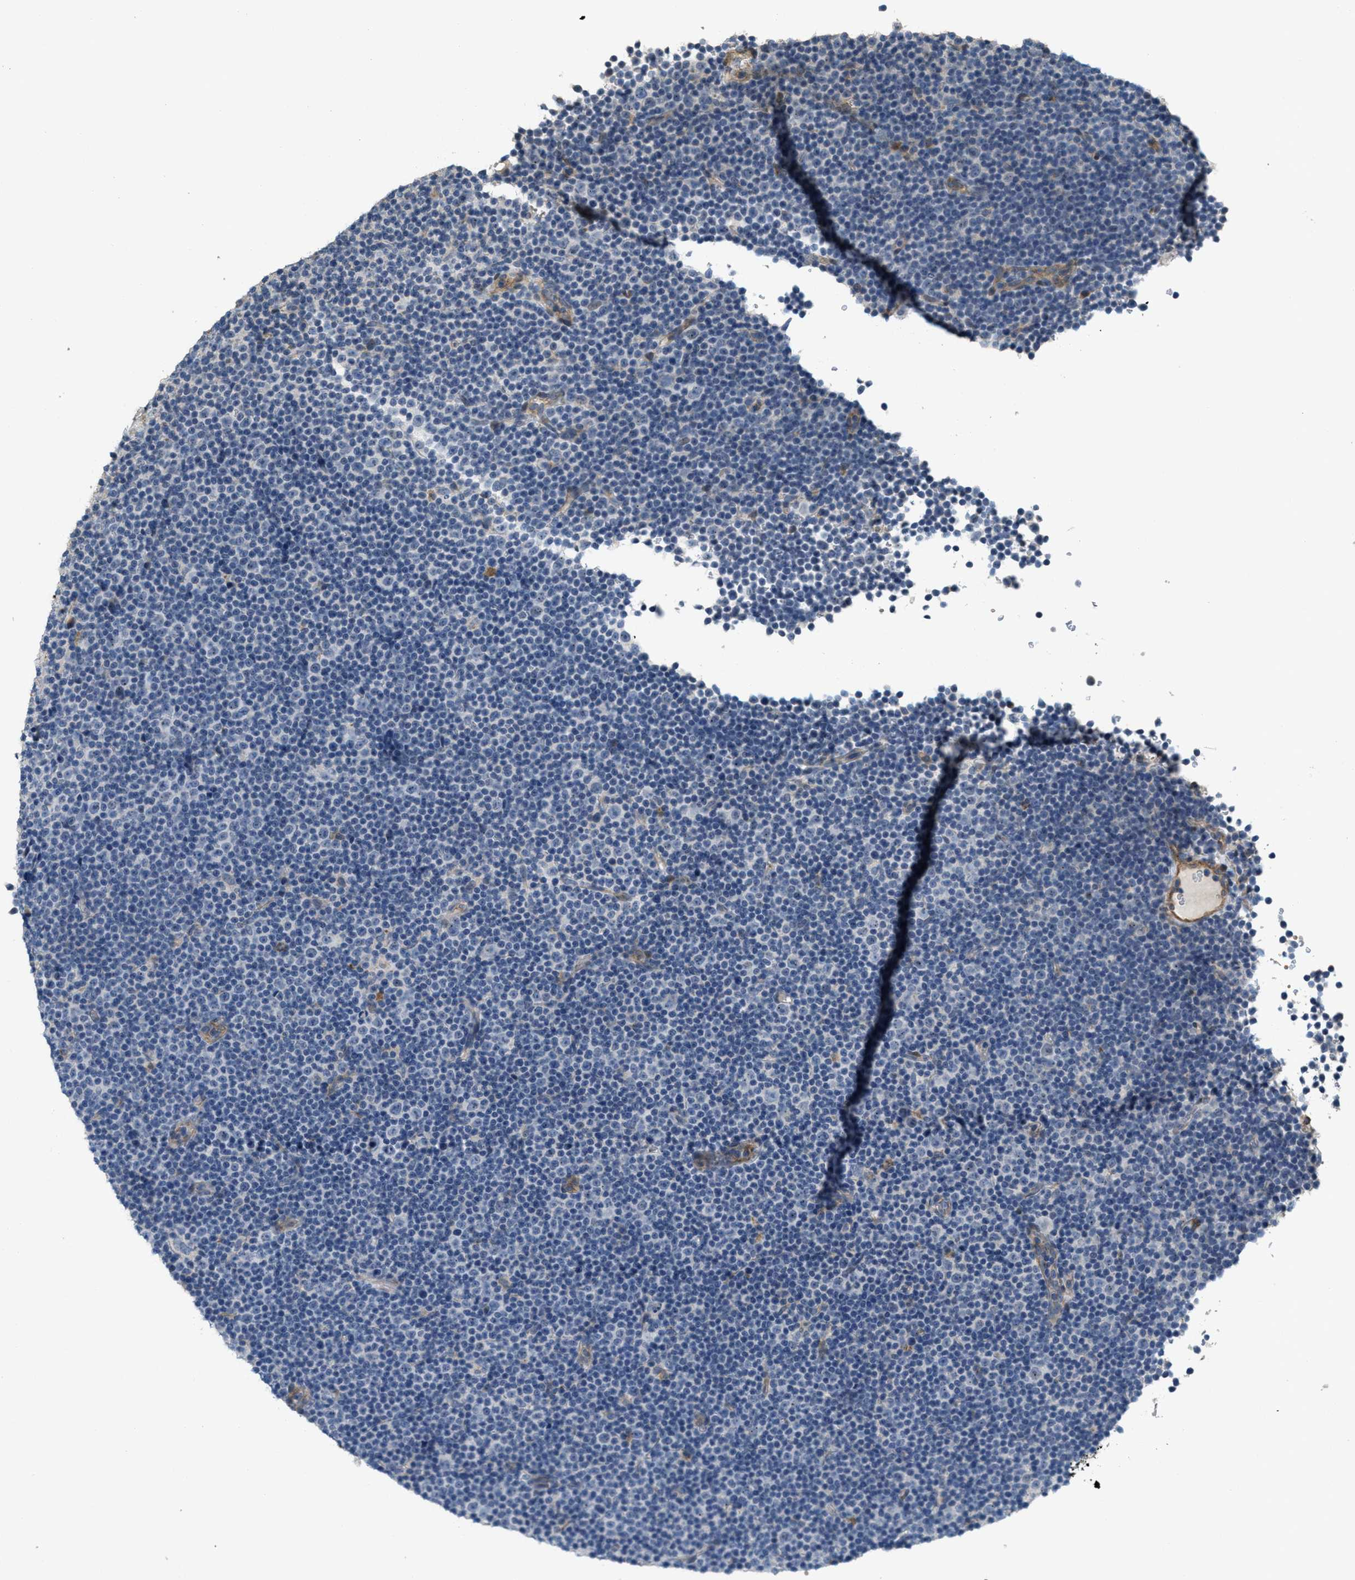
{"staining": {"intensity": "negative", "quantity": "none", "location": "none"}, "tissue": "lymphoma", "cell_type": "Tumor cells", "image_type": "cancer", "snomed": [{"axis": "morphology", "description": "Malignant lymphoma, non-Hodgkin's type, Low grade"}, {"axis": "topography", "description": "Lymph node"}], "caption": "Lymphoma was stained to show a protein in brown. There is no significant expression in tumor cells.", "gene": "ADCY5", "patient": {"sex": "female", "age": 67}}